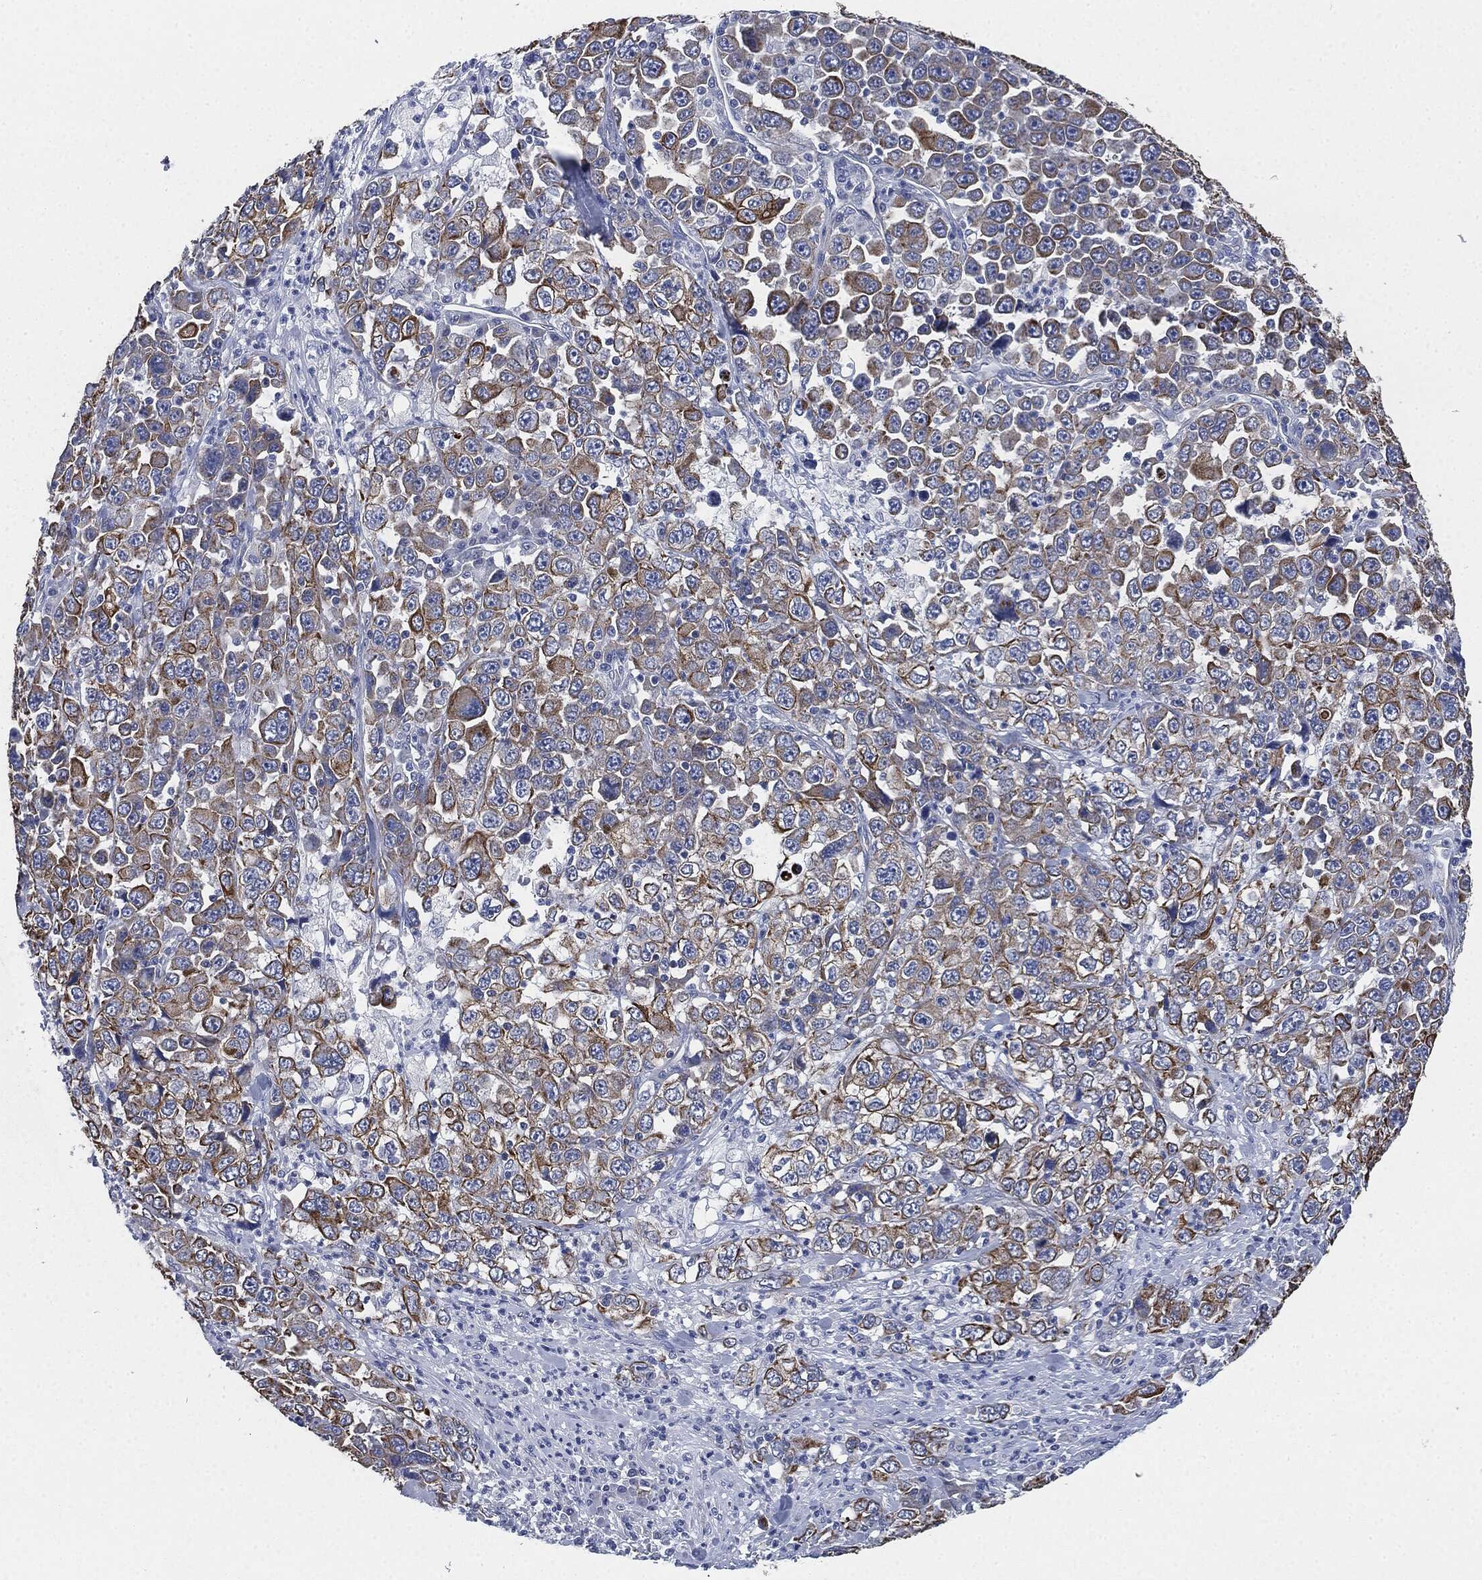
{"staining": {"intensity": "moderate", "quantity": ">75%", "location": "cytoplasmic/membranous"}, "tissue": "stomach cancer", "cell_type": "Tumor cells", "image_type": "cancer", "snomed": [{"axis": "morphology", "description": "Normal tissue, NOS"}, {"axis": "morphology", "description": "Adenocarcinoma, NOS"}, {"axis": "topography", "description": "Stomach, upper"}, {"axis": "topography", "description": "Stomach"}], "caption": "Human adenocarcinoma (stomach) stained with a protein marker shows moderate staining in tumor cells.", "gene": "SHROOM2", "patient": {"sex": "male", "age": 59}}